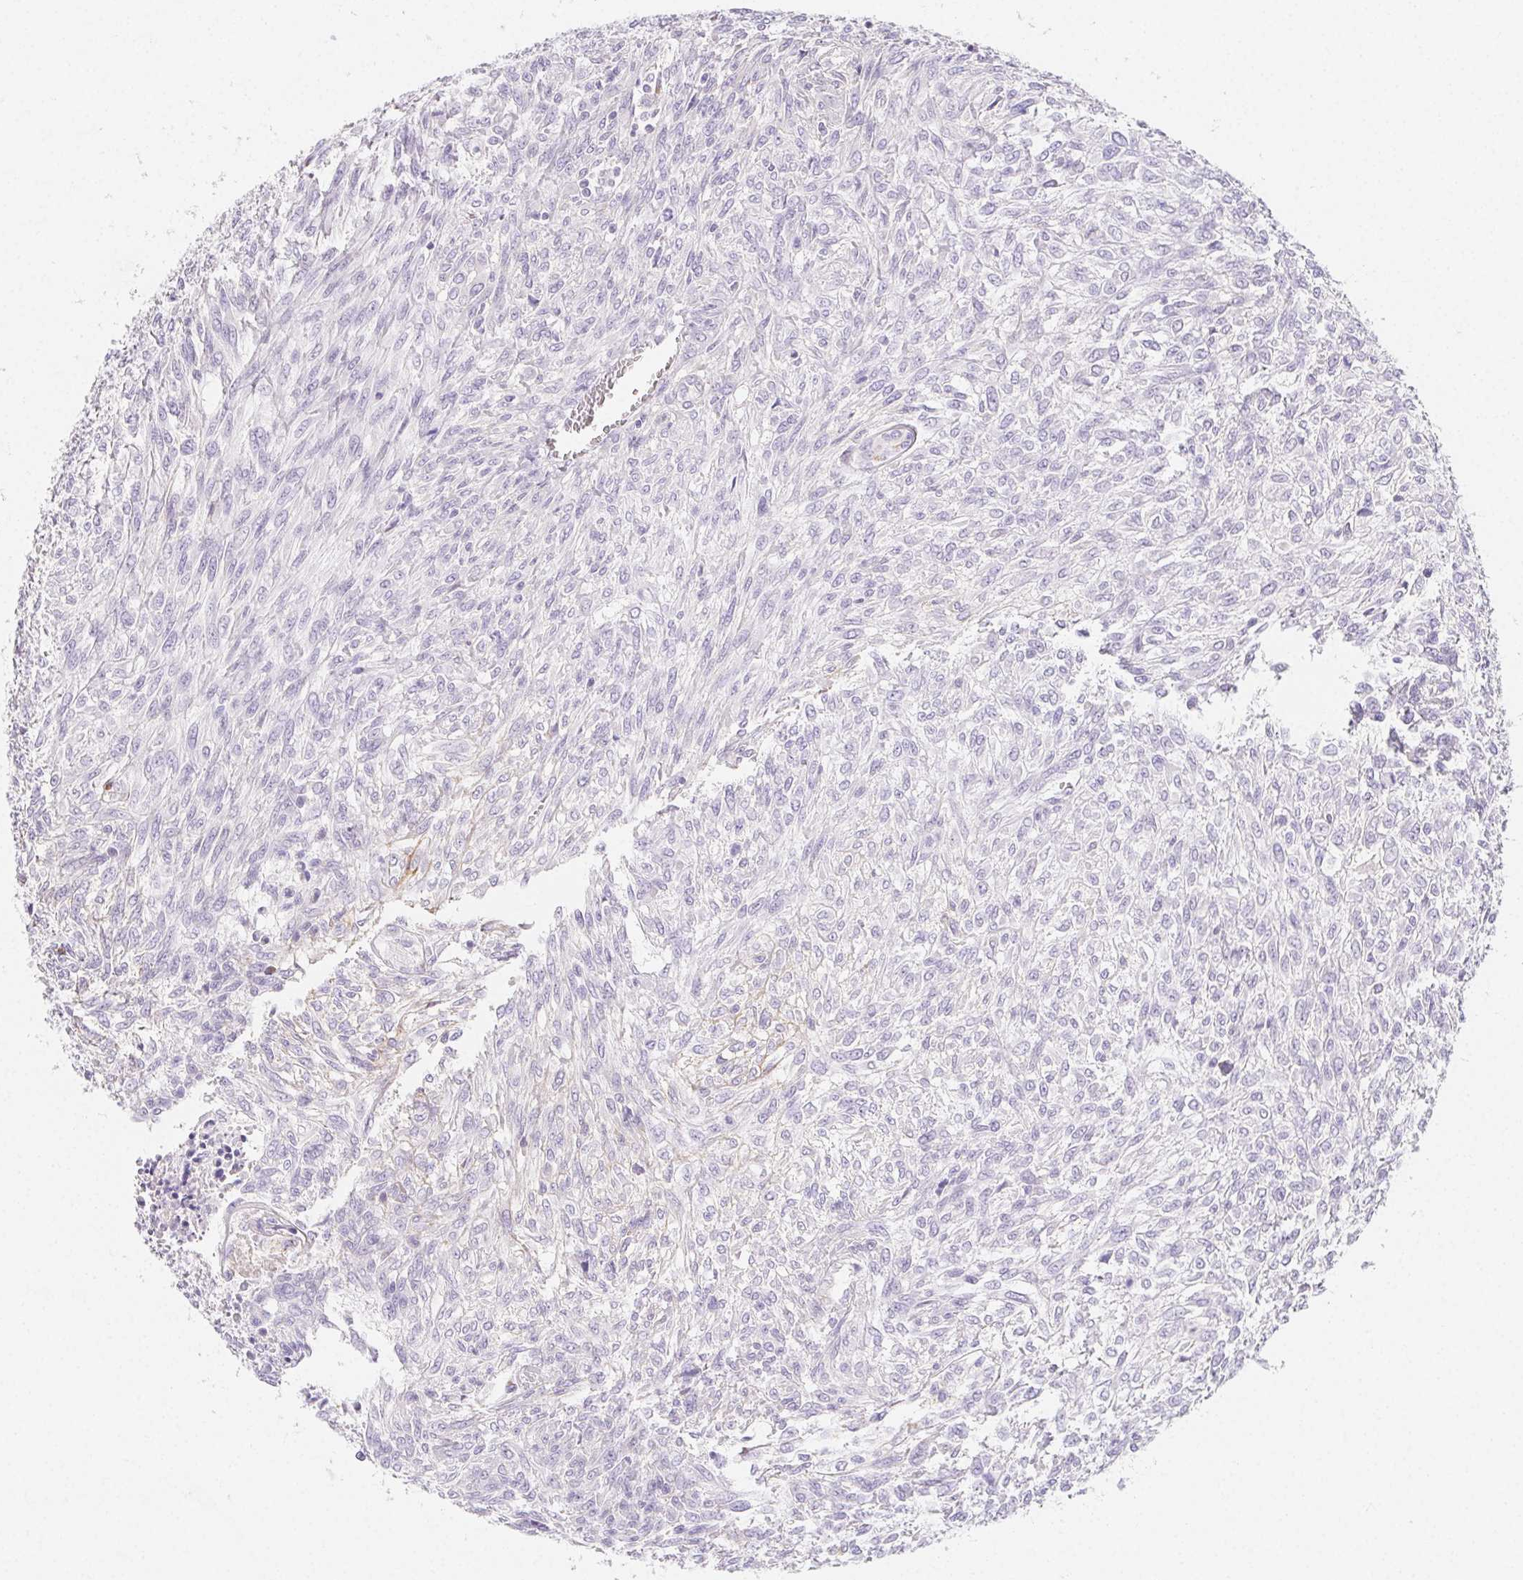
{"staining": {"intensity": "negative", "quantity": "none", "location": "none"}, "tissue": "renal cancer", "cell_type": "Tumor cells", "image_type": "cancer", "snomed": [{"axis": "morphology", "description": "Adenocarcinoma, NOS"}, {"axis": "topography", "description": "Kidney"}], "caption": "An image of human renal cancer is negative for staining in tumor cells.", "gene": "ITIH2", "patient": {"sex": "male", "age": 58}}